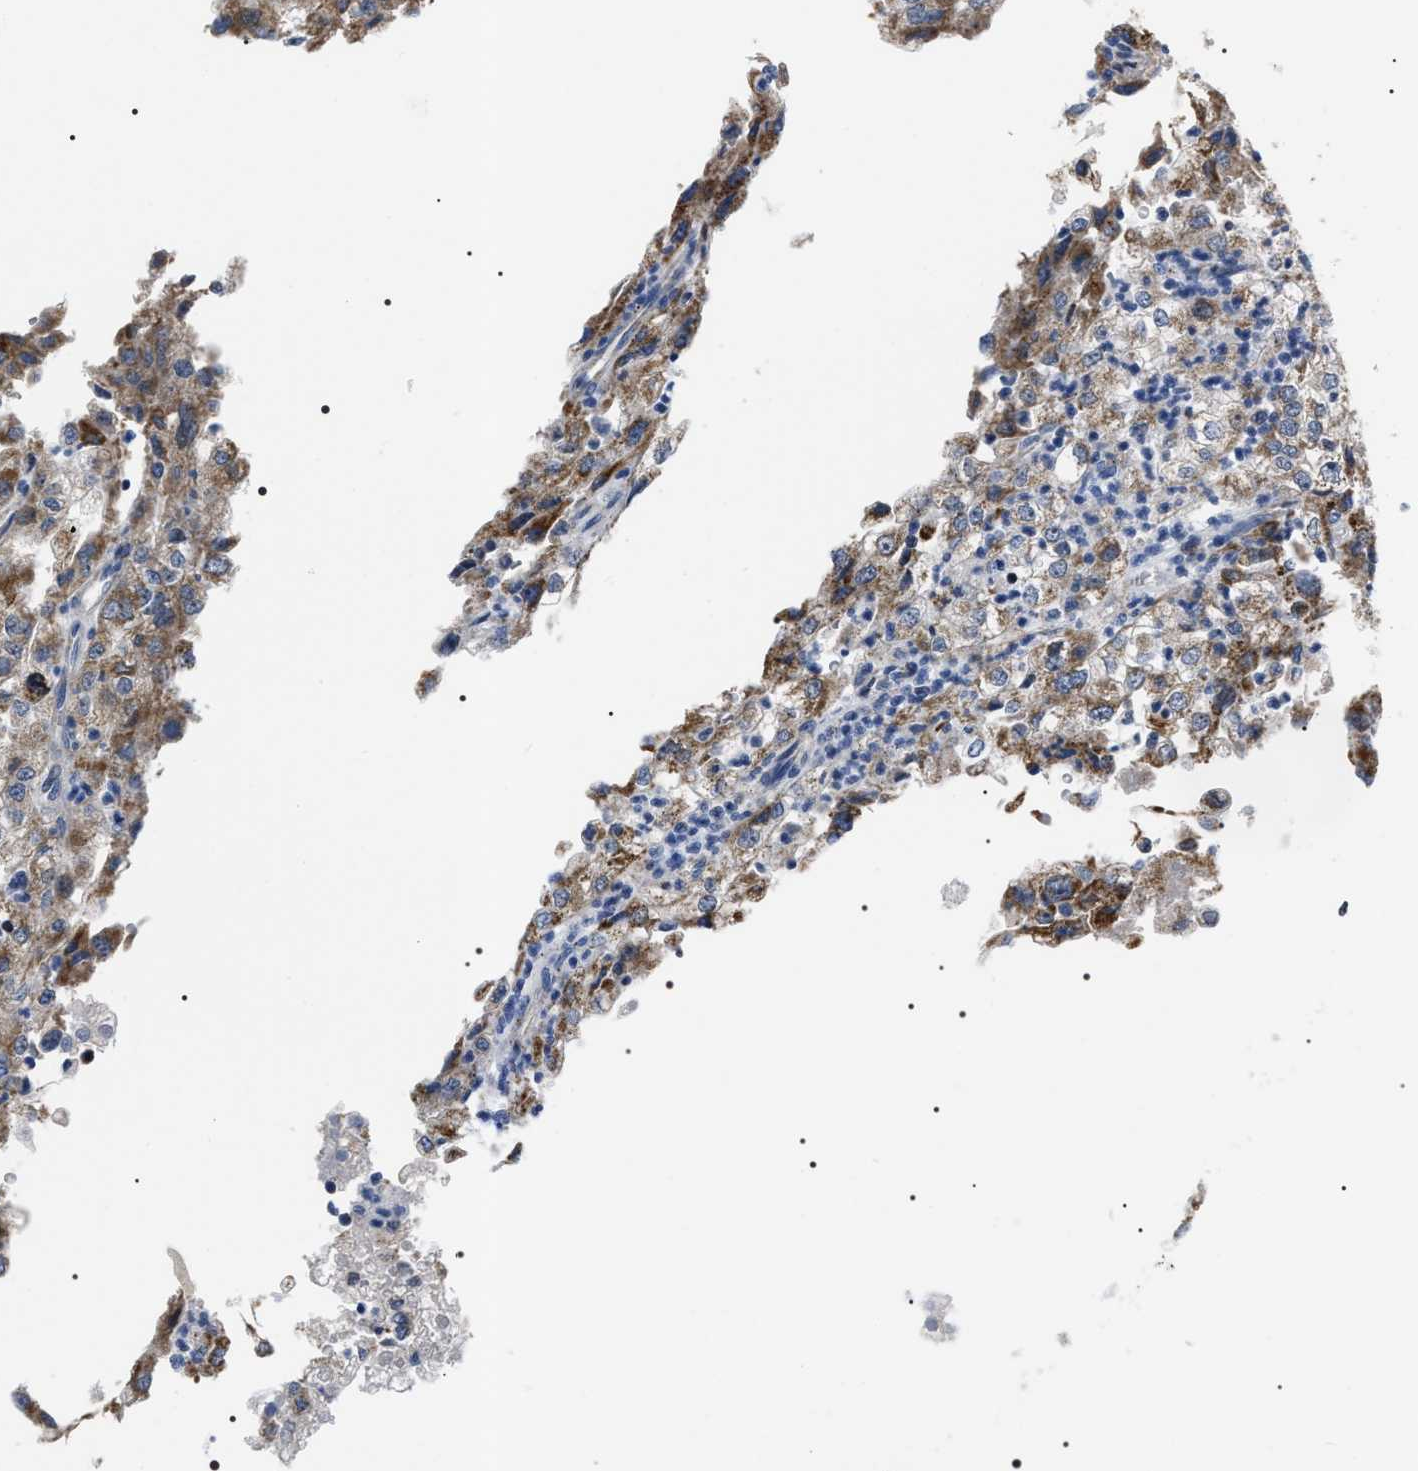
{"staining": {"intensity": "moderate", "quantity": ">75%", "location": "cytoplasmic/membranous"}, "tissue": "renal cancer", "cell_type": "Tumor cells", "image_type": "cancer", "snomed": [{"axis": "morphology", "description": "Adenocarcinoma, NOS"}, {"axis": "topography", "description": "Kidney"}], "caption": "IHC image of renal cancer (adenocarcinoma) stained for a protein (brown), which demonstrates medium levels of moderate cytoplasmic/membranous expression in approximately >75% of tumor cells.", "gene": "NTMT1", "patient": {"sex": "female", "age": 54}}